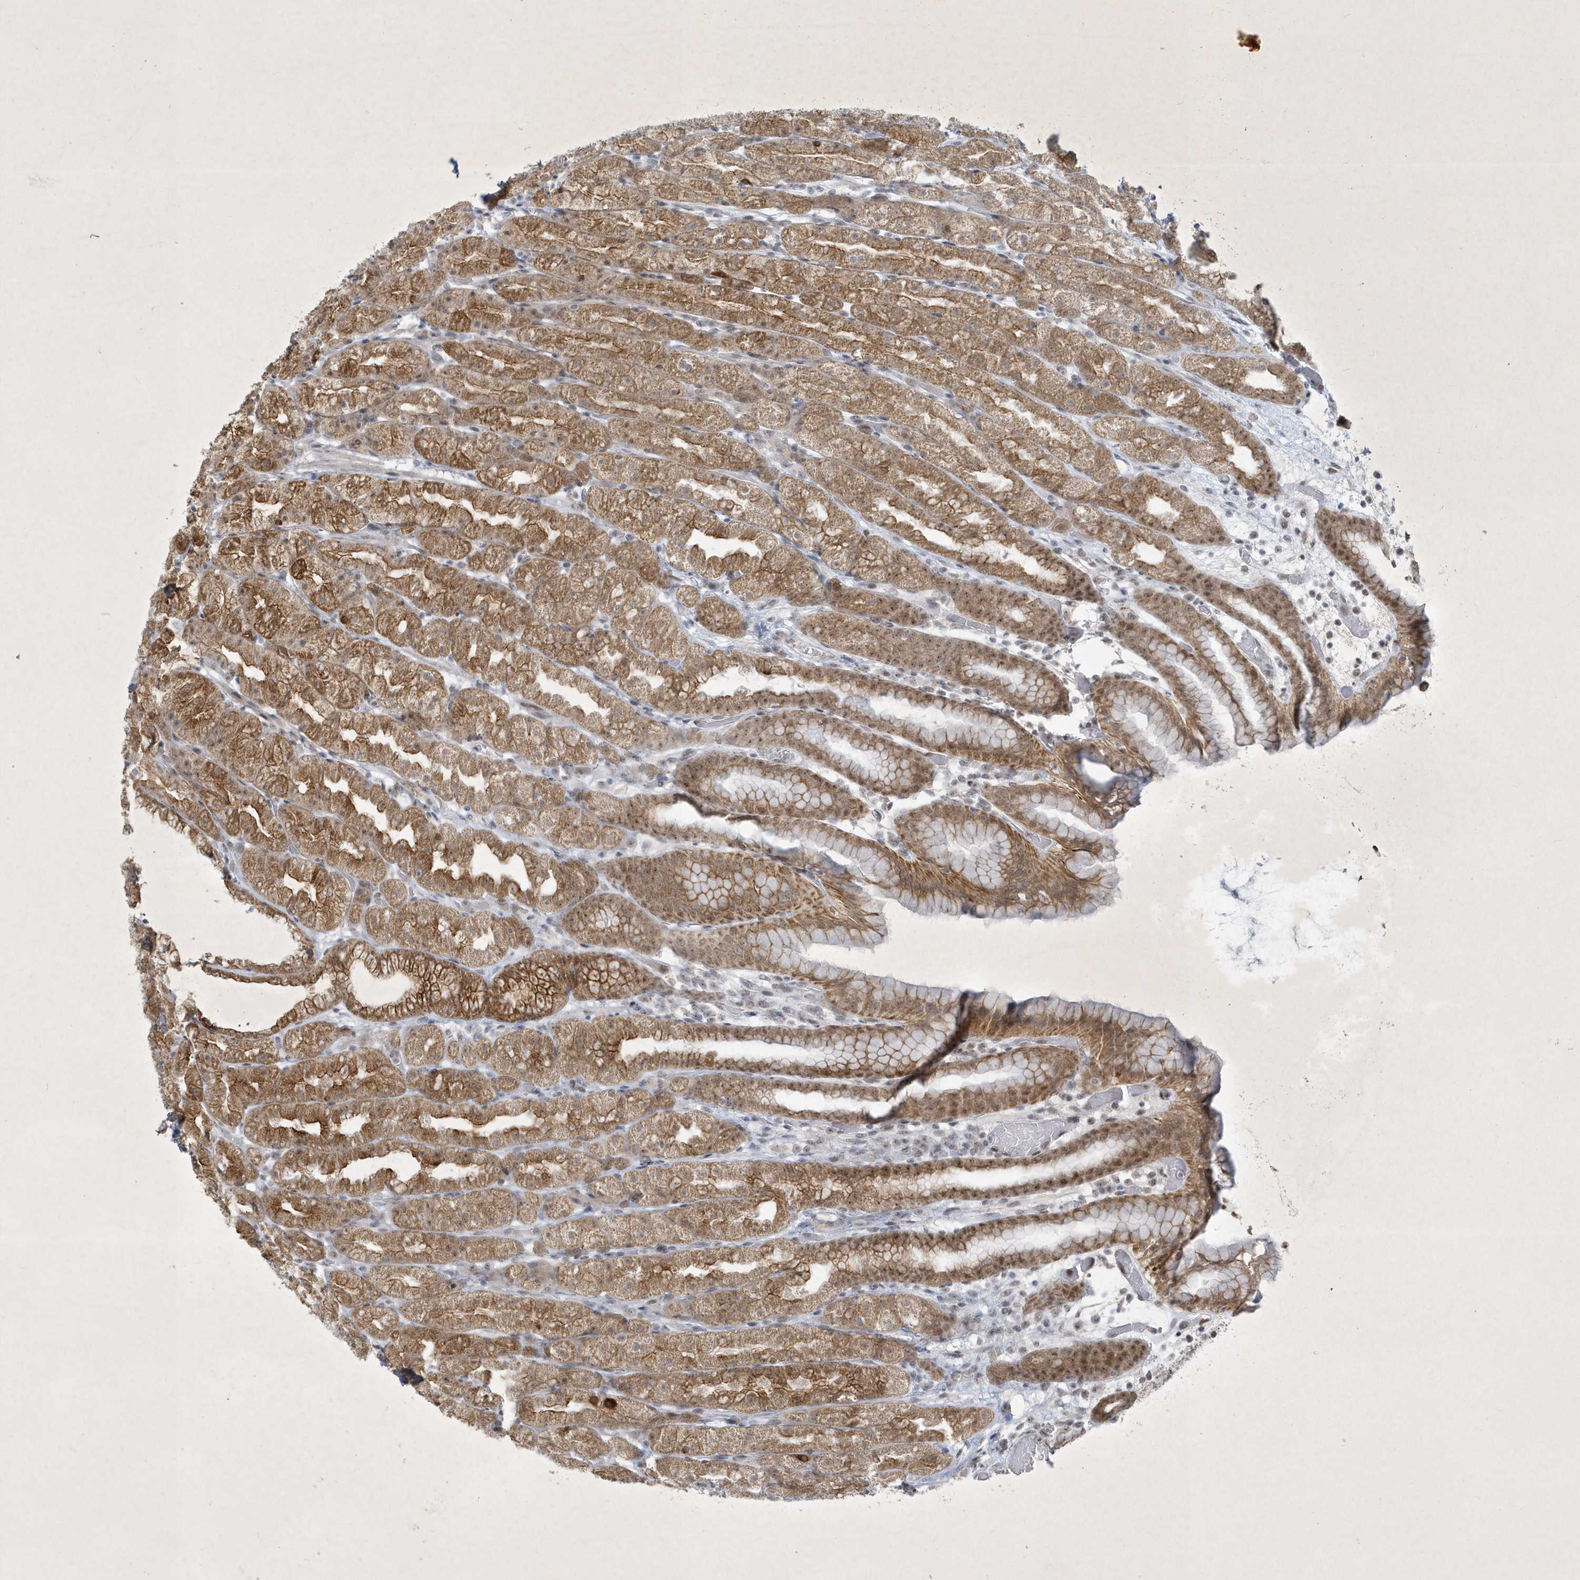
{"staining": {"intensity": "moderate", "quantity": ">75%", "location": "cytoplasmic/membranous,nuclear"}, "tissue": "stomach", "cell_type": "Glandular cells", "image_type": "normal", "snomed": [{"axis": "morphology", "description": "Normal tissue, NOS"}, {"axis": "topography", "description": "Stomach, upper"}], "caption": "Stomach stained with immunohistochemistry (IHC) reveals moderate cytoplasmic/membranous,nuclear staining in approximately >75% of glandular cells. Ihc stains the protein of interest in brown and the nuclei are stained blue.", "gene": "ZBTB9", "patient": {"sex": "male", "age": 68}}